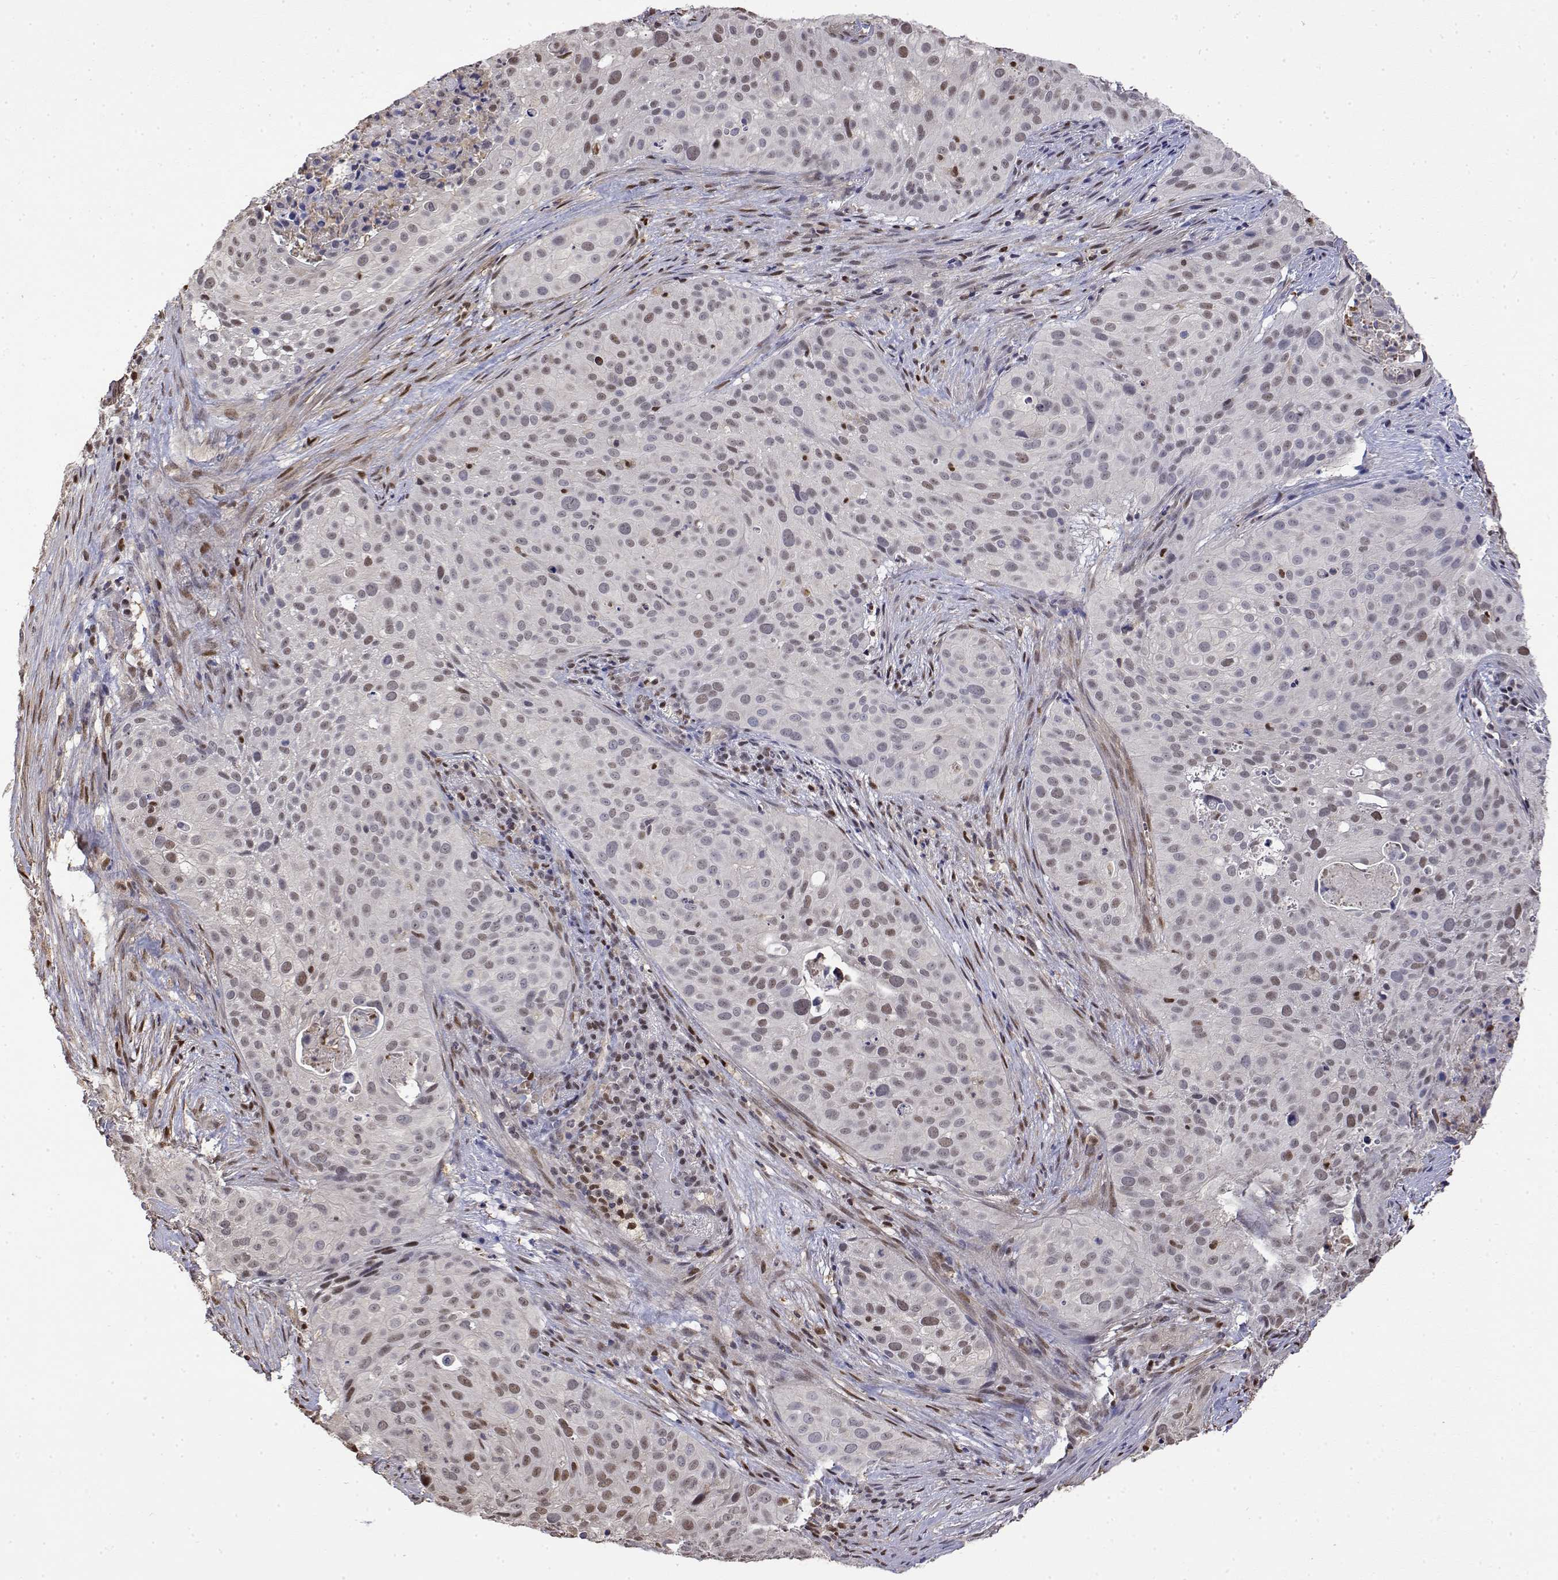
{"staining": {"intensity": "weak", "quantity": "<25%", "location": "nuclear"}, "tissue": "cervical cancer", "cell_type": "Tumor cells", "image_type": "cancer", "snomed": [{"axis": "morphology", "description": "Squamous cell carcinoma, NOS"}, {"axis": "topography", "description": "Cervix"}], "caption": "A high-resolution image shows immunohistochemistry (IHC) staining of cervical cancer, which exhibits no significant expression in tumor cells. (DAB immunohistochemistry, high magnification).", "gene": "TPI1", "patient": {"sex": "female", "age": 38}}